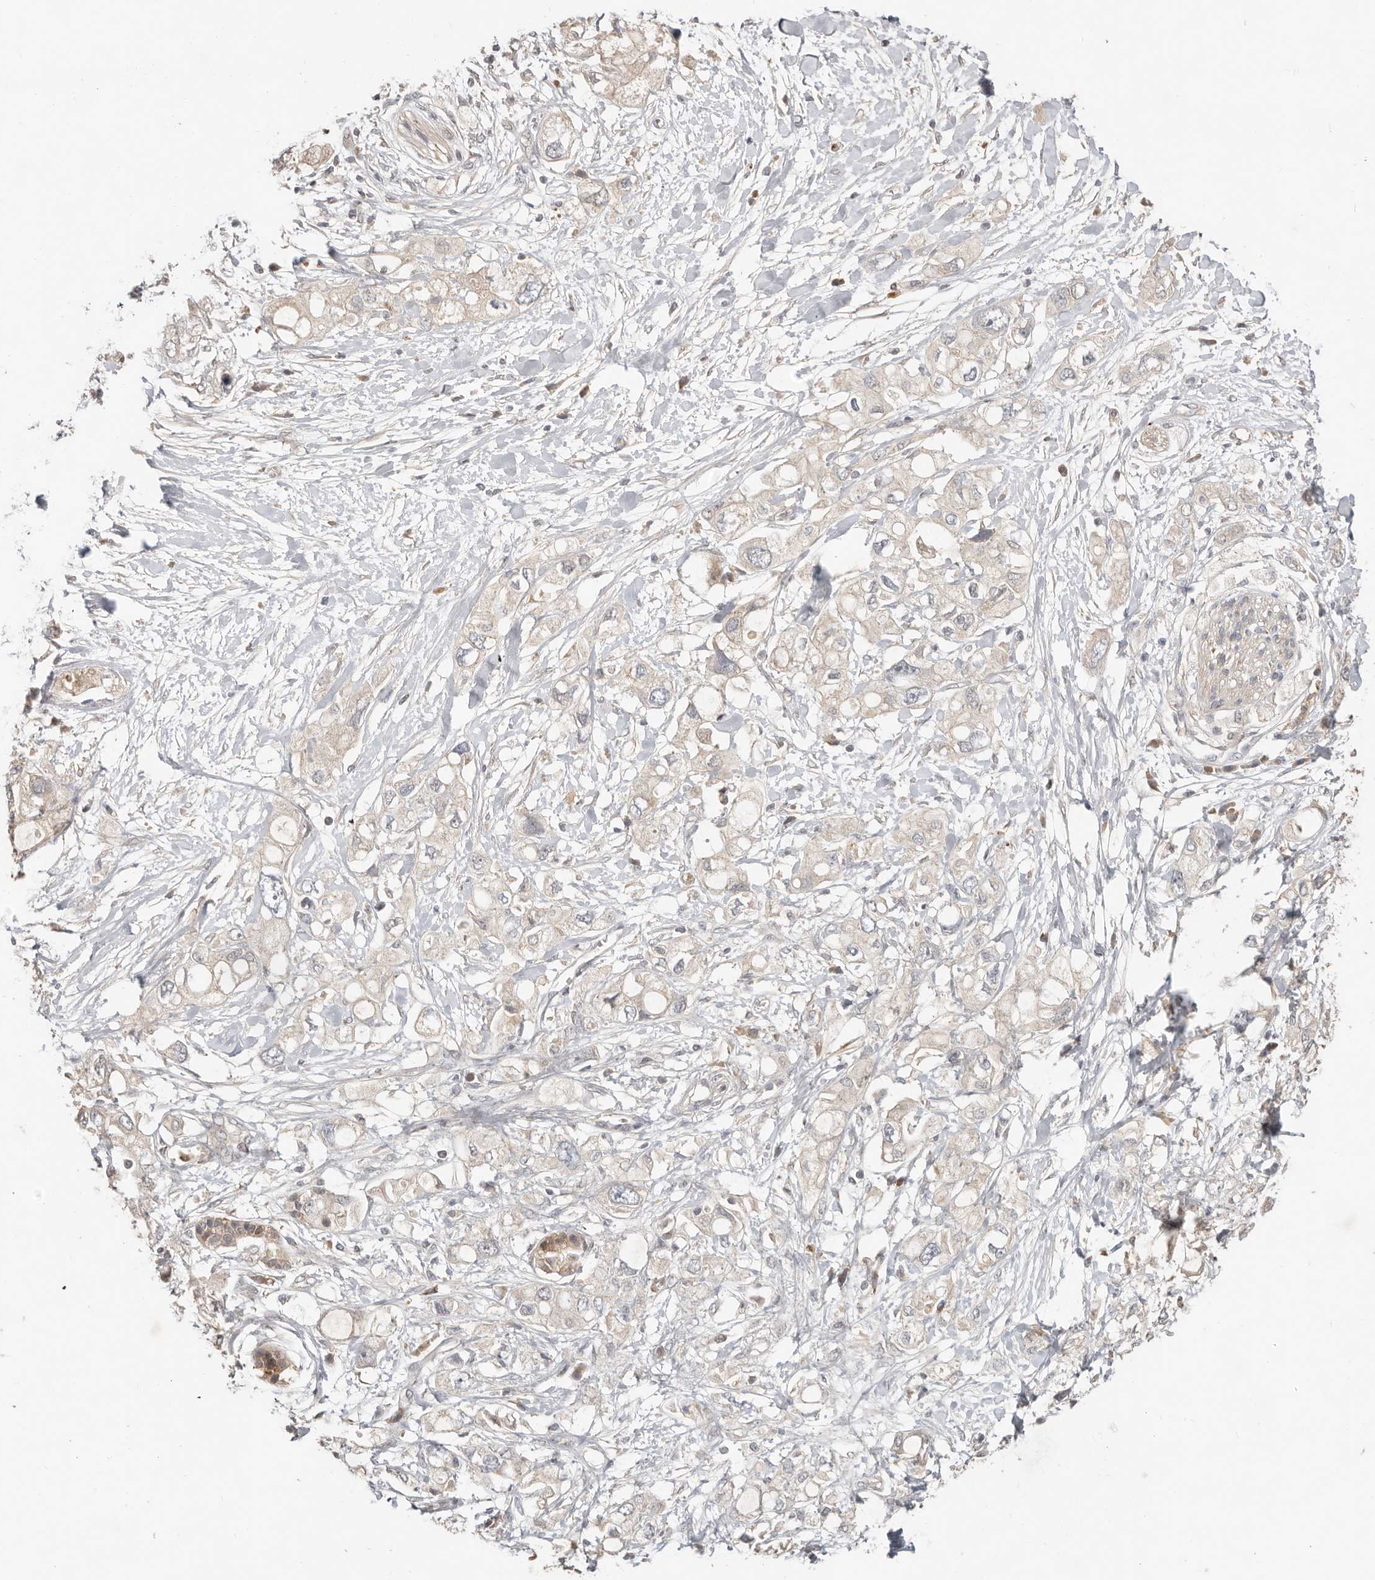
{"staining": {"intensity": "negative", "quantity": "none", "location": "none"}, "tissue": "pancreatic cancer", "cell_type": "Tumor cells", "image_type": "cancer", "snomed": [{"axis": "morphology", "description": "Adenocarcinoma, NOS"}, {"axis": "topography", "description": "Pancreas"}], "caption": "There is no significant expression in tumor cells of pancreatic cancer (adenocarcinoma).", "gene": "MTFR2", "patient": {"sex": "female", "age": 56}}